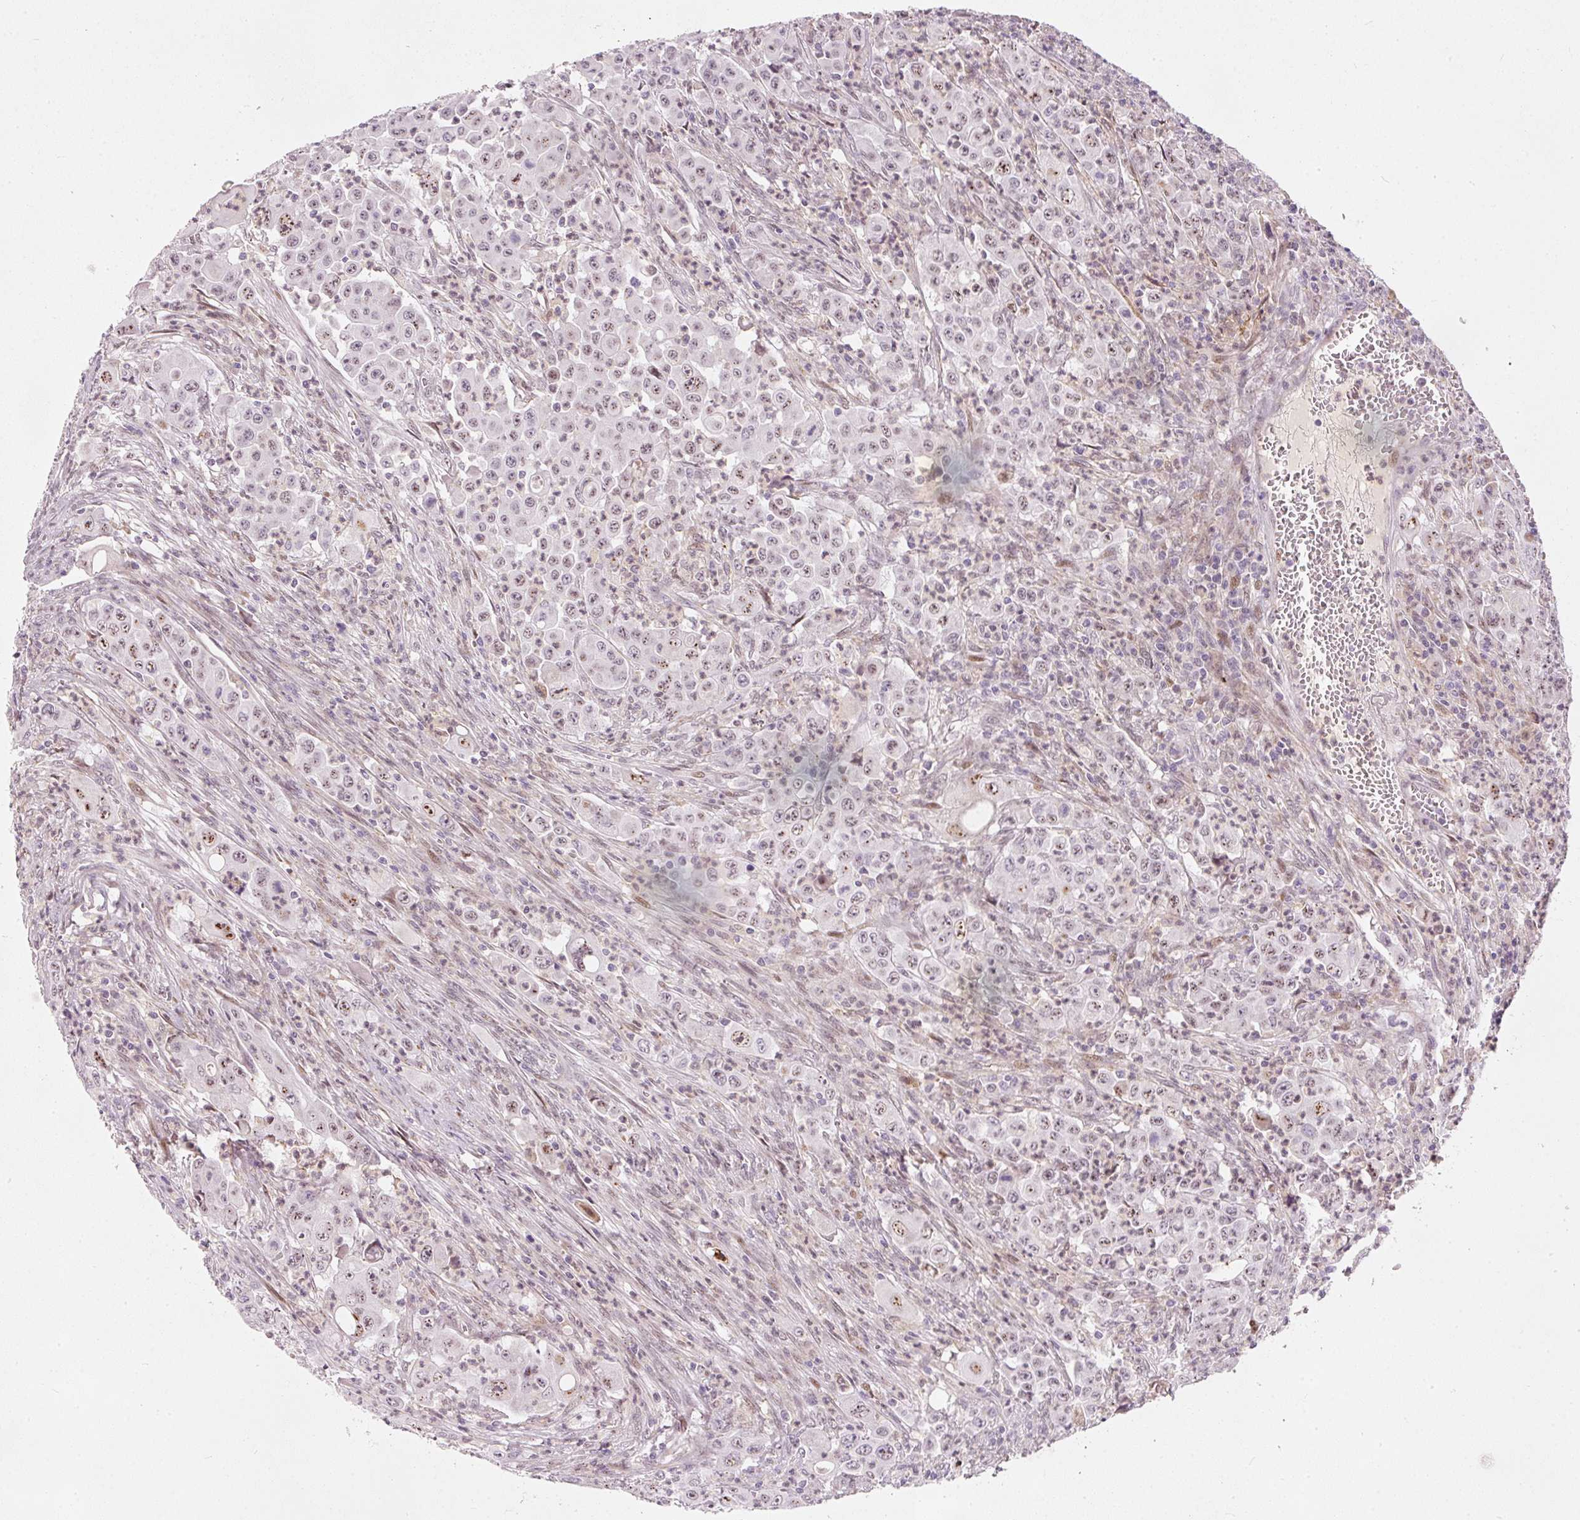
{"staining": {"intensity": "weak", "quantity": "25%-75%", "location": "nuclear"}, "tissue": "colorectal cancer", "cell_type": "Tumor cells", "image_type": "cancer", "snomed": [{"axis": "morphology", "description": "Adenocarcinoma, NOS"}, {"axis": "topography", "description": "Colon"}], "caption": "This is an image of immunohistochemistry (IHC) staining of adenocarcinoma (colorectal), which shows weak positivity in the nuclear of tumor cells.", "gene": "RNF39", "patient": {"sex": "male", "age": 51}}